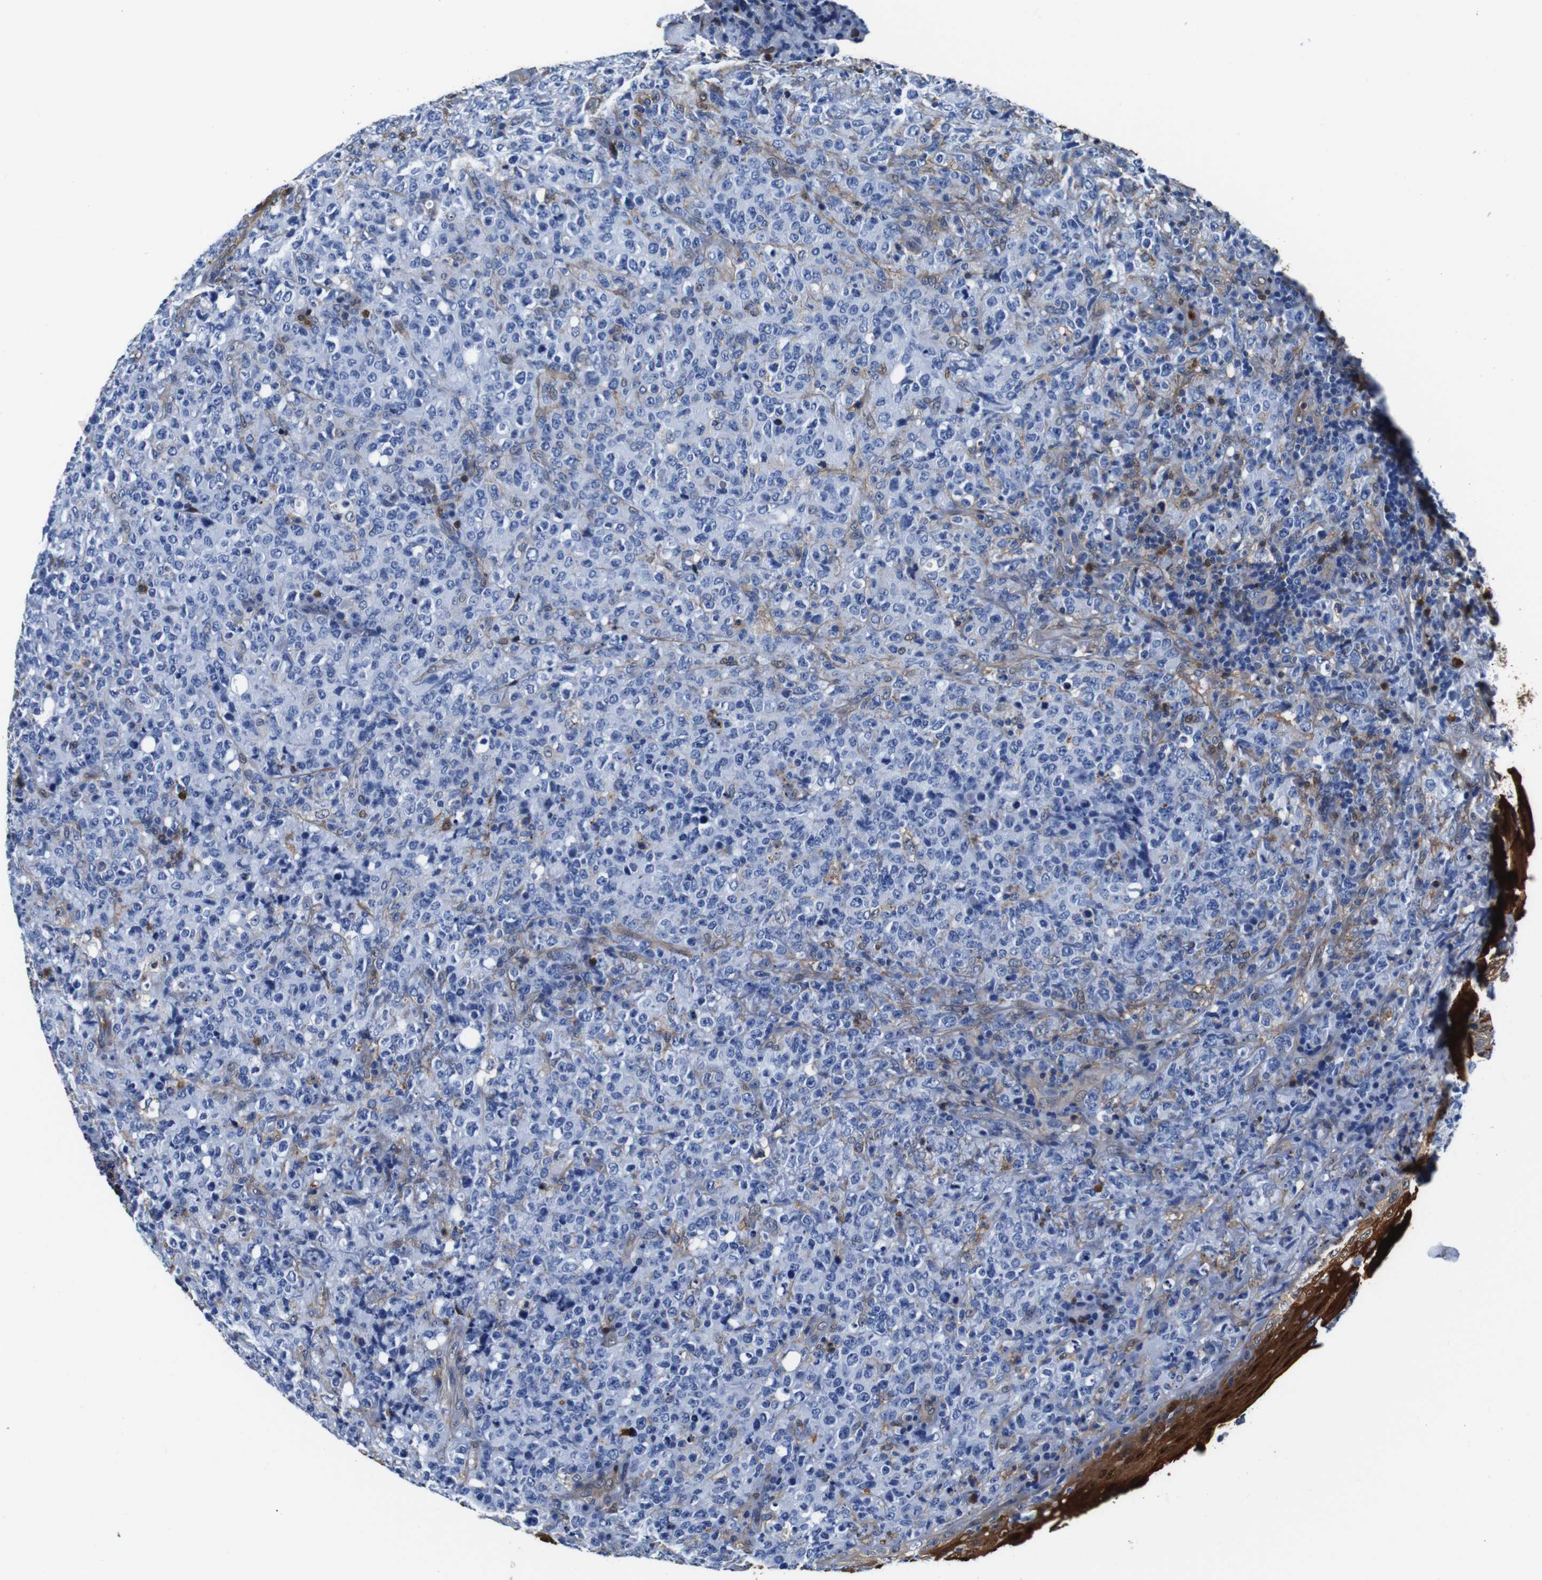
{"staining": {"intensity": "negative", "quantity": "none", "location": "none"}, "tissue": "lymphoma", "cell_type": "Tumor cells", "image_type": "cancer", "snomed": [{"axis": "morphology", "description": "Malignant lymphoma, non-Hodgkin's type, High grade"}, {"axis": "topography", "description": "Tonsil"}], "caption": "Immunohistochemical staining of human malignant lymphoma, non-Hodgkin's type (high-grade) exhibits no significant positivity in tumor cells.", "gene": "ANXA1", "patient": {"sex": "female", "age": 36}}